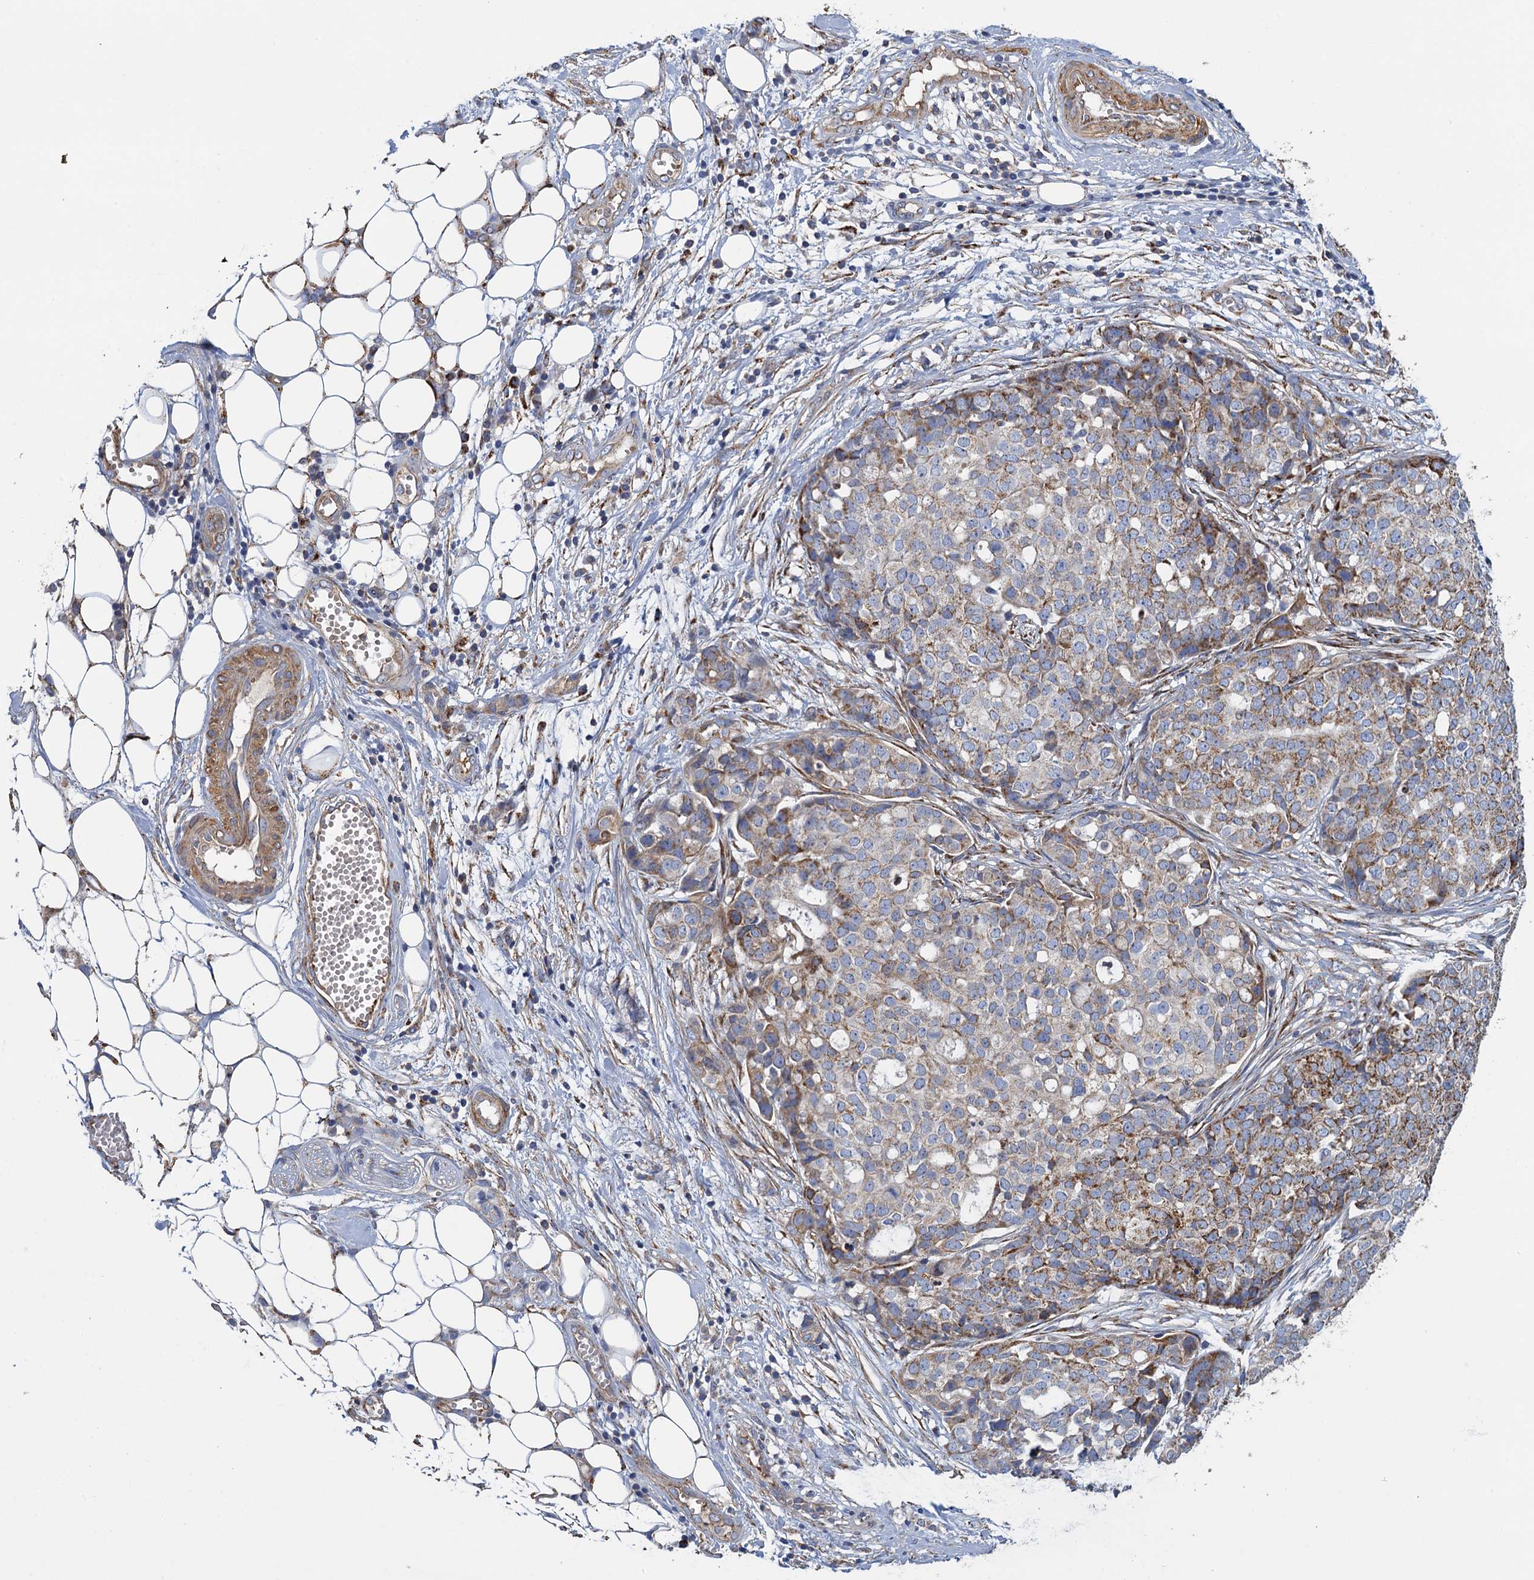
{"staining": {"intensity": "moderate", "quantity": "<25%", "location": "cytoplasmic/membranous"}, "tissue": "ovarian cancer", "cell_type": "Tumor cells", "image_type": "cancer", "snomed": [{"axis": "morphology", "description": "Cystadenocarcinoma, serous, NOS"}, {"axis": "topography", "description": "Soft tissue"}, {"axis": "topography", "description": "Ovary"}], "caption": "Ovarian cancer (serous cystadenocarcinoma) was stained to show a protein in brown. There is low levels of moderate cytoplasmic/membranous expression in about <25% of tumor cells. The staining was performed using DAB to visualize the protein expression in brown, while the nuclei were stained in blue with hematoxylin (Magnification: 20x).", "gene": "GCSH", "patient": {"sex": "female", "age": 57}}